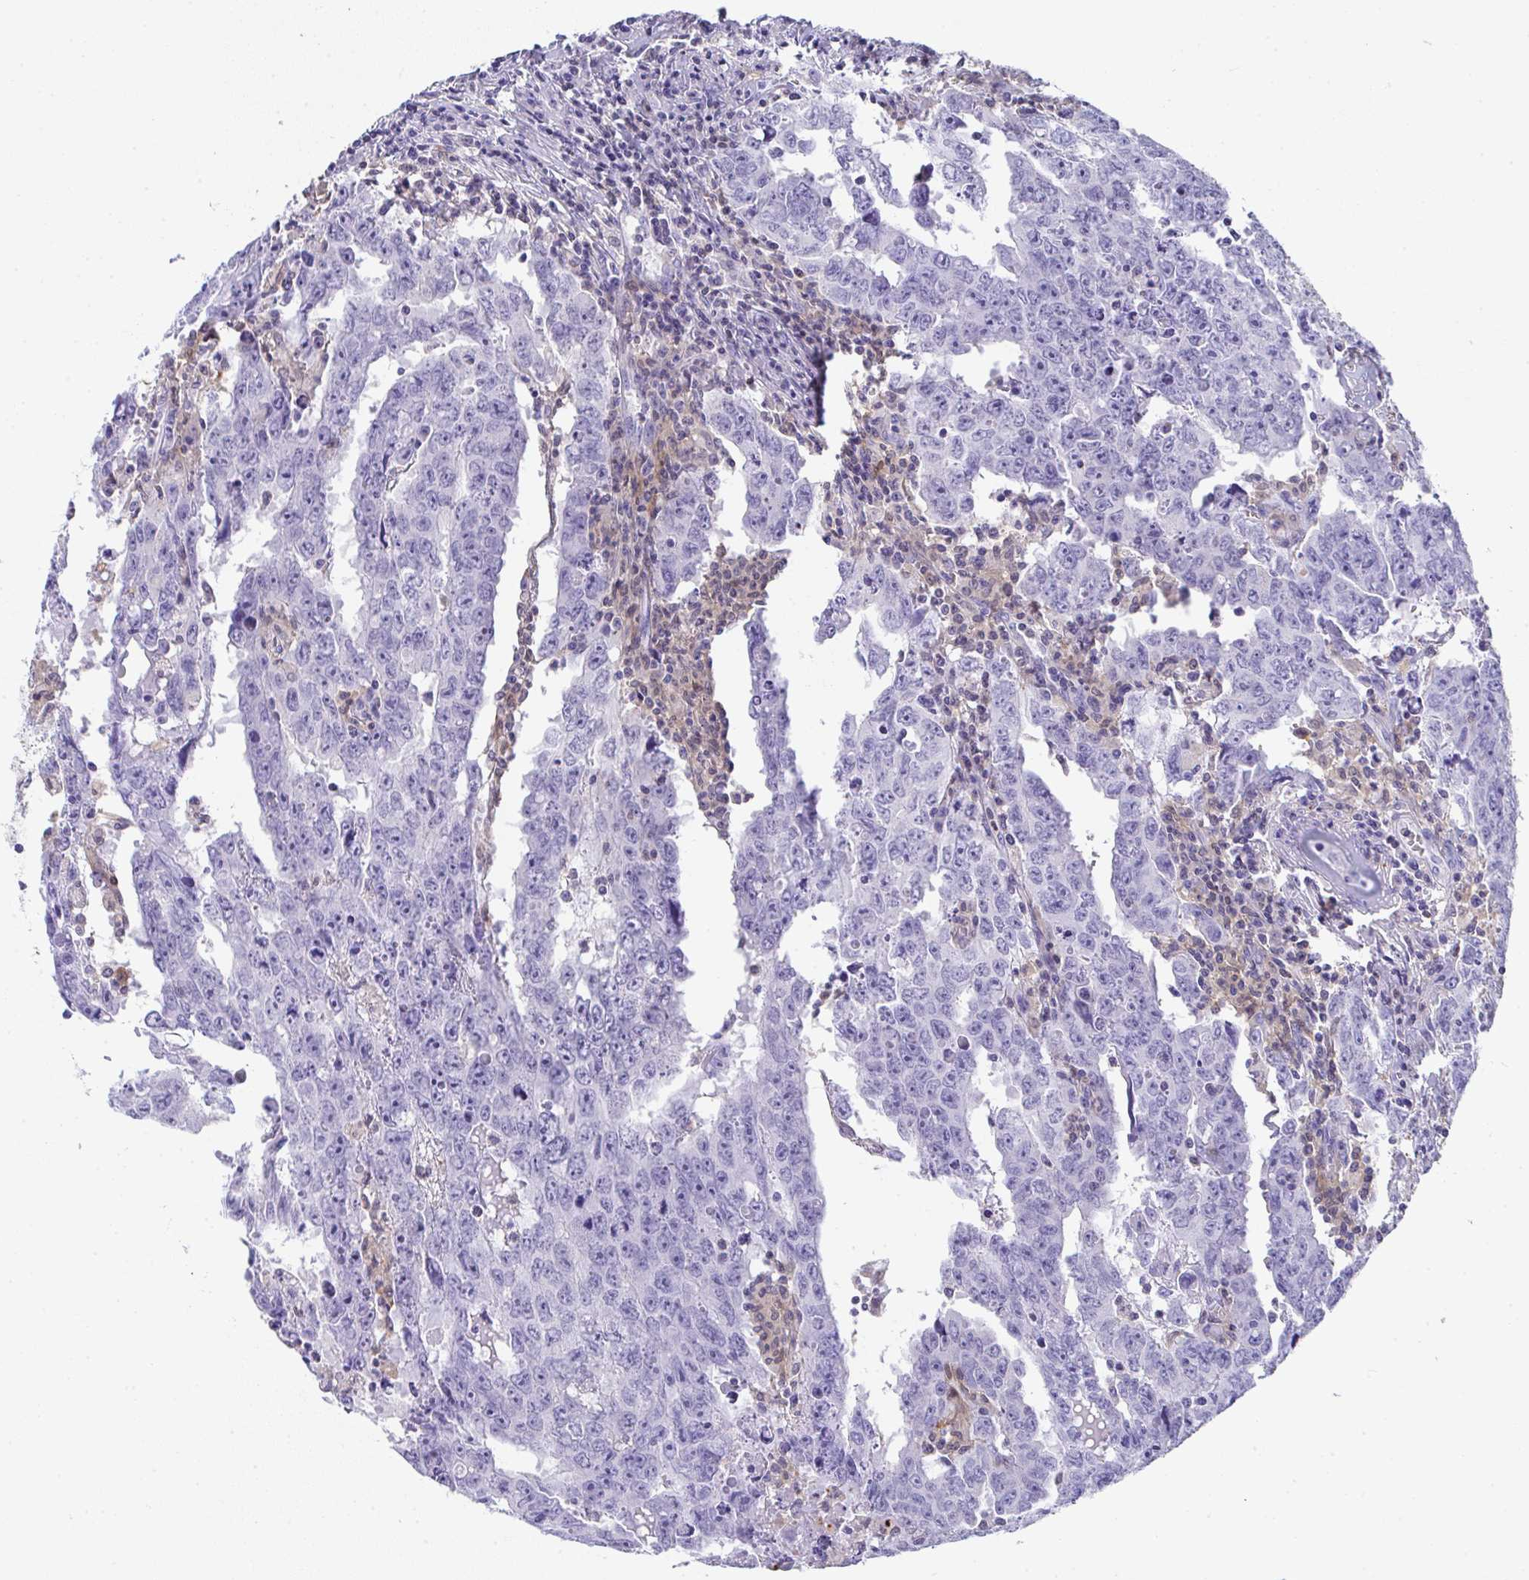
{"staining": {"intensity": "negative", "quantity": "none", "location": "none"}, "tissue": "testis cancer", "cell_type": "Tumor cells", "image_type": "cancer", "snomed": [{"axis": "morphology", "description": "Carcinoma, Embryonal, NOS"}, {"axis": "topography", "description": "Testis"}], "caption": "Immunohistochemistry (IHC) histopathology image of neoplastic tissue: human testis embryonal carcinoma stained with DAB (3,3'-diaminobenzidine) exhibits no significant protein positivity in tumor cells. Nuclei are stained in blue.", "gene": "TNFAIP8", "patient": {"sex": "male", "age": 22}}